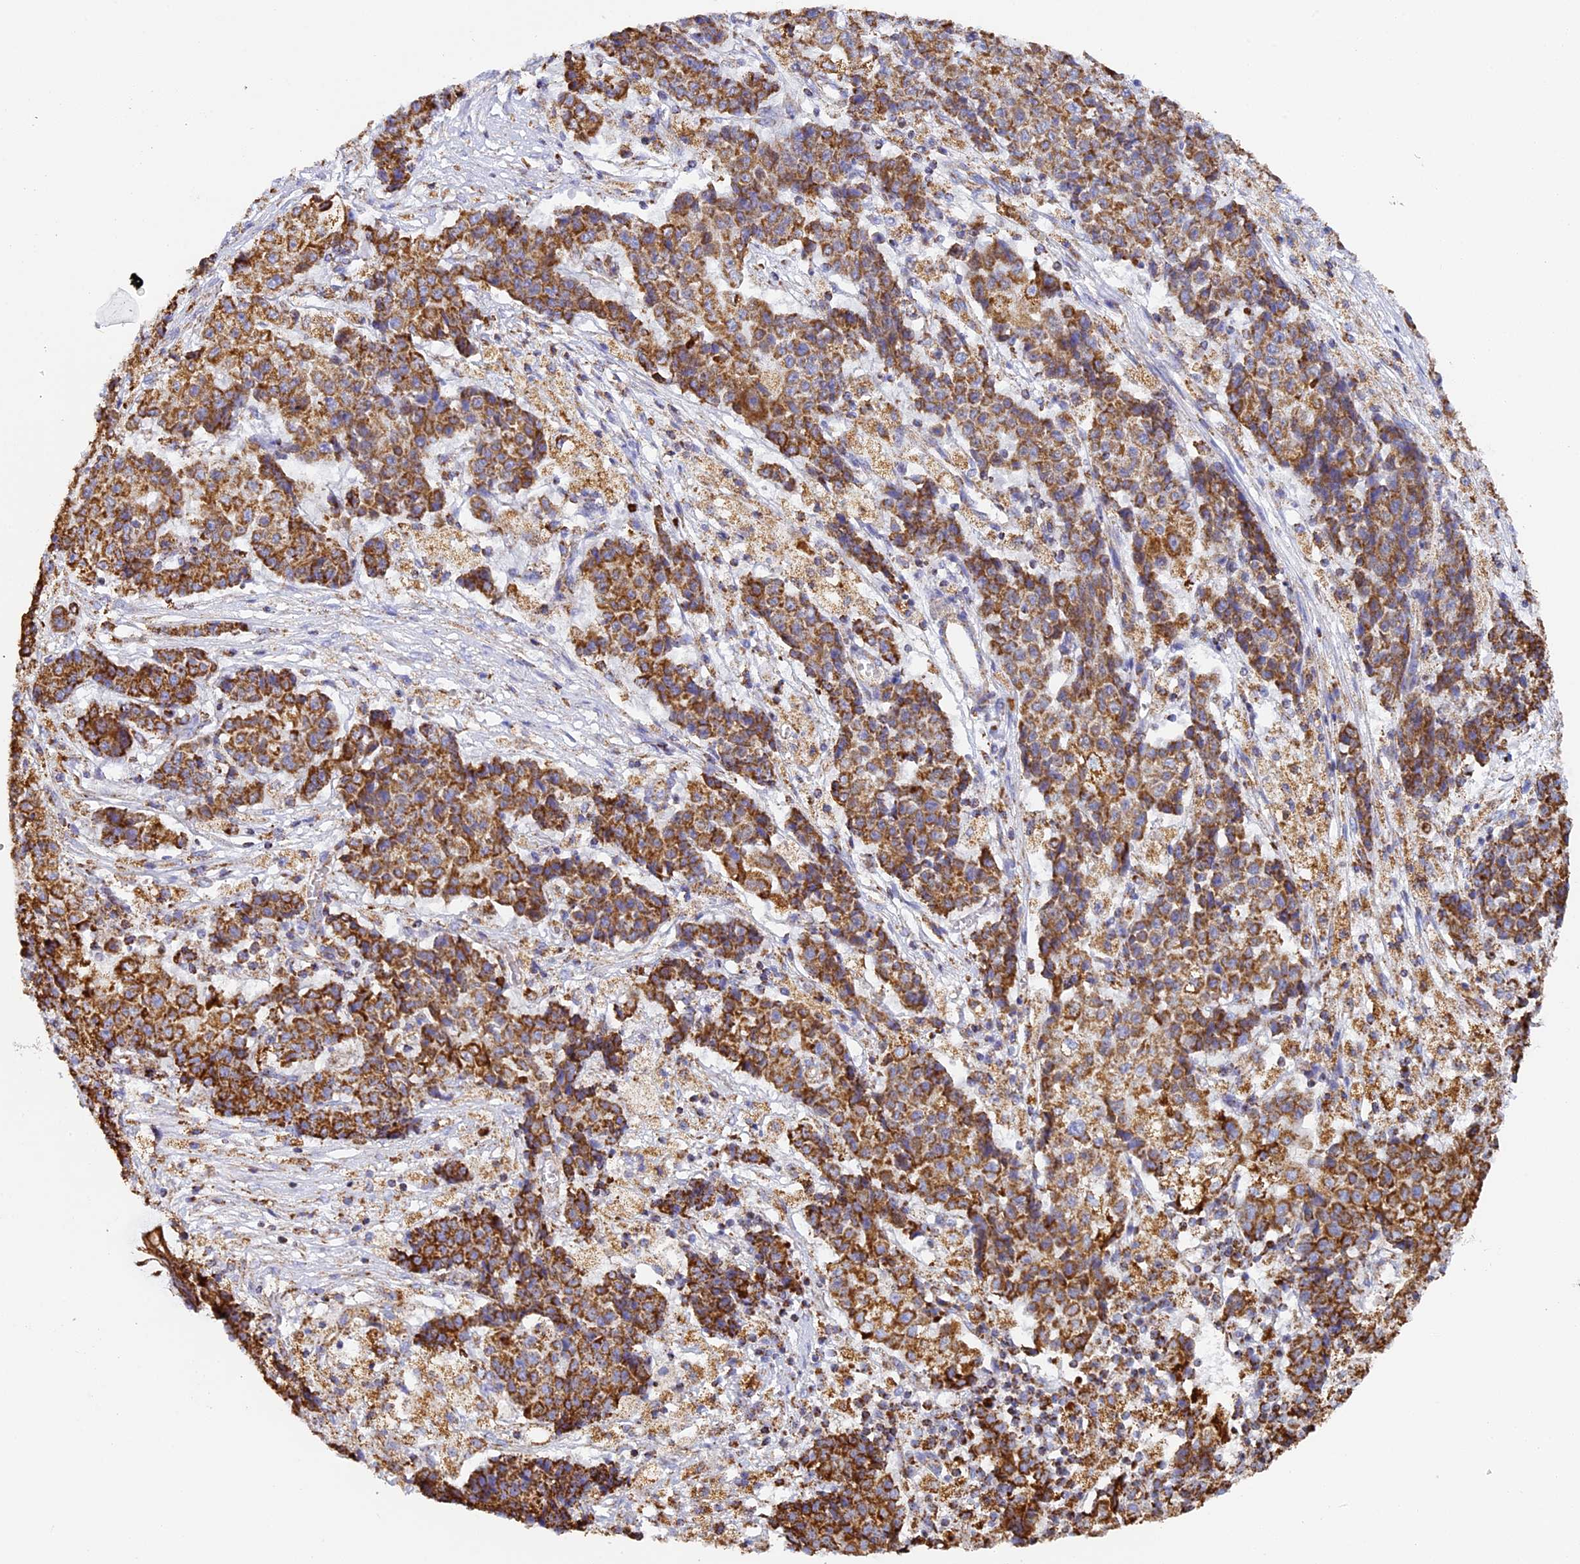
{"staining": {"intensity": "moderate", "quantity": ">75%", "location": "cytoplasmic/membranous"}, "tissue": "ovarian cancer", "cell_type": "Tumor cells", "image_type": "cancer", "snomed": [{"axis": "morphology", "description": "Carcinoma, endometroid"}, {"axis": "topography", "description": "Ovary"}], "caption": "Immunohistochemical staining of ovarian endometroid carcinoma displays moderate cytoplasmic/membranous protein positivity in about >75% of tumor cells.", "gene": "STK17A", "patient": {"sex": "female", "age": 42}}